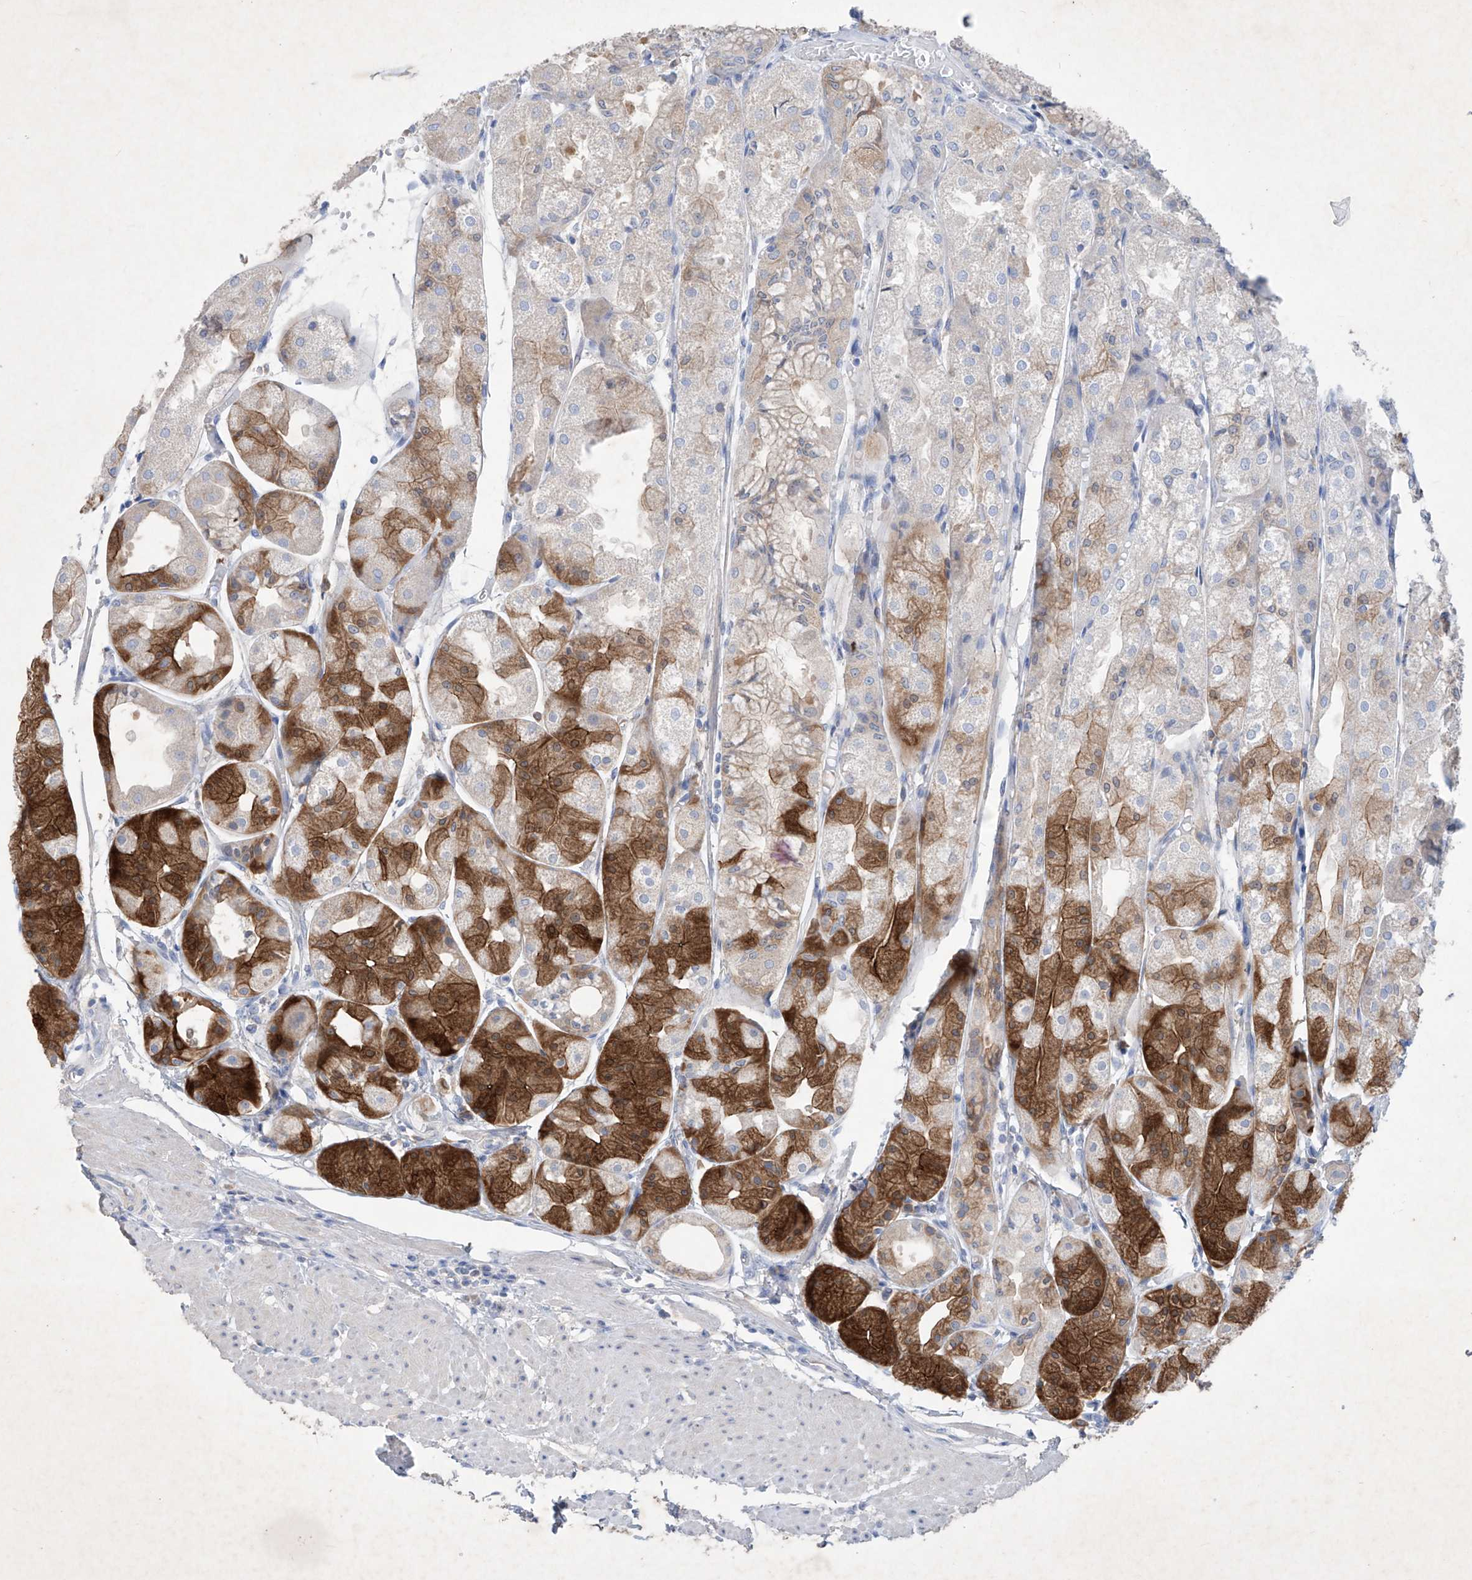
{"staining": {"intensity": "strong", "quantity": "25%-75%", "location": "cytoplasmic/membranous"}, "tissue": "stomach", "cell_type": "Glandular cells", "image_type": "normal", "snomed": [{"axis": "morphology", "description": "Normal tissue, NOS"}, {"axis": "topography", "description": "Stomach, upper"}], "caption": "Brown immunohistochemical staining in benign stomach reveals strong cytoplasmic/membranous positivity in approximately 25%-75% of glandular cells. (DAB (3,3'-diaminobenzidine) = brown stain, brightfield microscopy at high magnification).", "gene": "ASNS", "patient": {"sex": "male", "age": 72}}